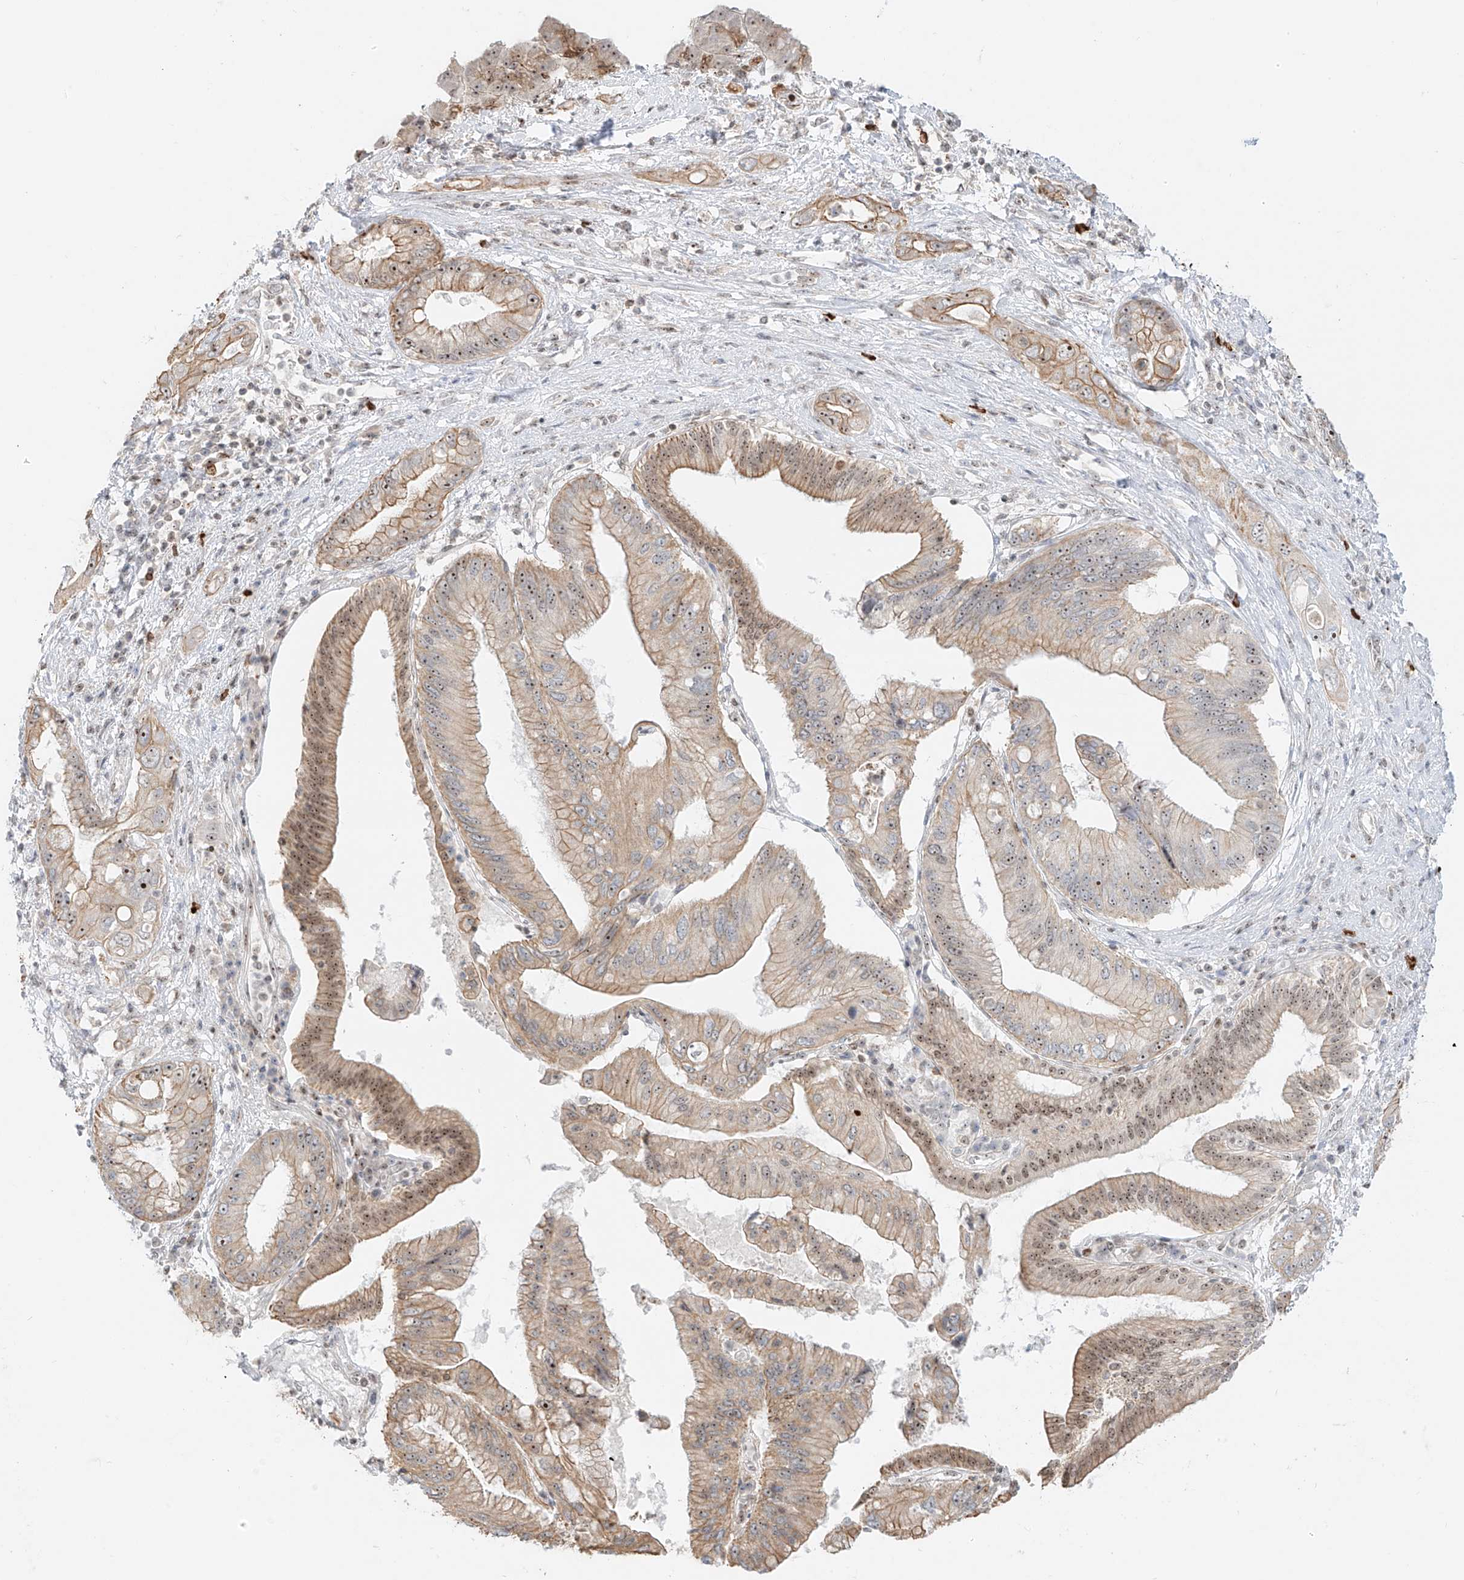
{"staining": {"intensity": "moderate", "quantity": ">75%", "location": "cytoplasmic/membranous,nuclear"}, "tissue": "pancreatic cancer", "cell_type": "Tumor cells", "image_type": "cancer", "snomed": [{"axis": "morphology", "description": "Inflammation, NOS"}, {"axis": "morphology", "description": "Adenocarcinoma, NOS"}, {"axis": "topography", "description": "Pancreas"}], "caption": "Immunohistochemical staining of pancreatic adenocarcinoma displays medium levels of moderate cytoplasmic/membranous and nuclear positivity in approximately >75% of tumor cells.", "gene": "ZNF512", "patient": {"sex": "female", "age": 56}}